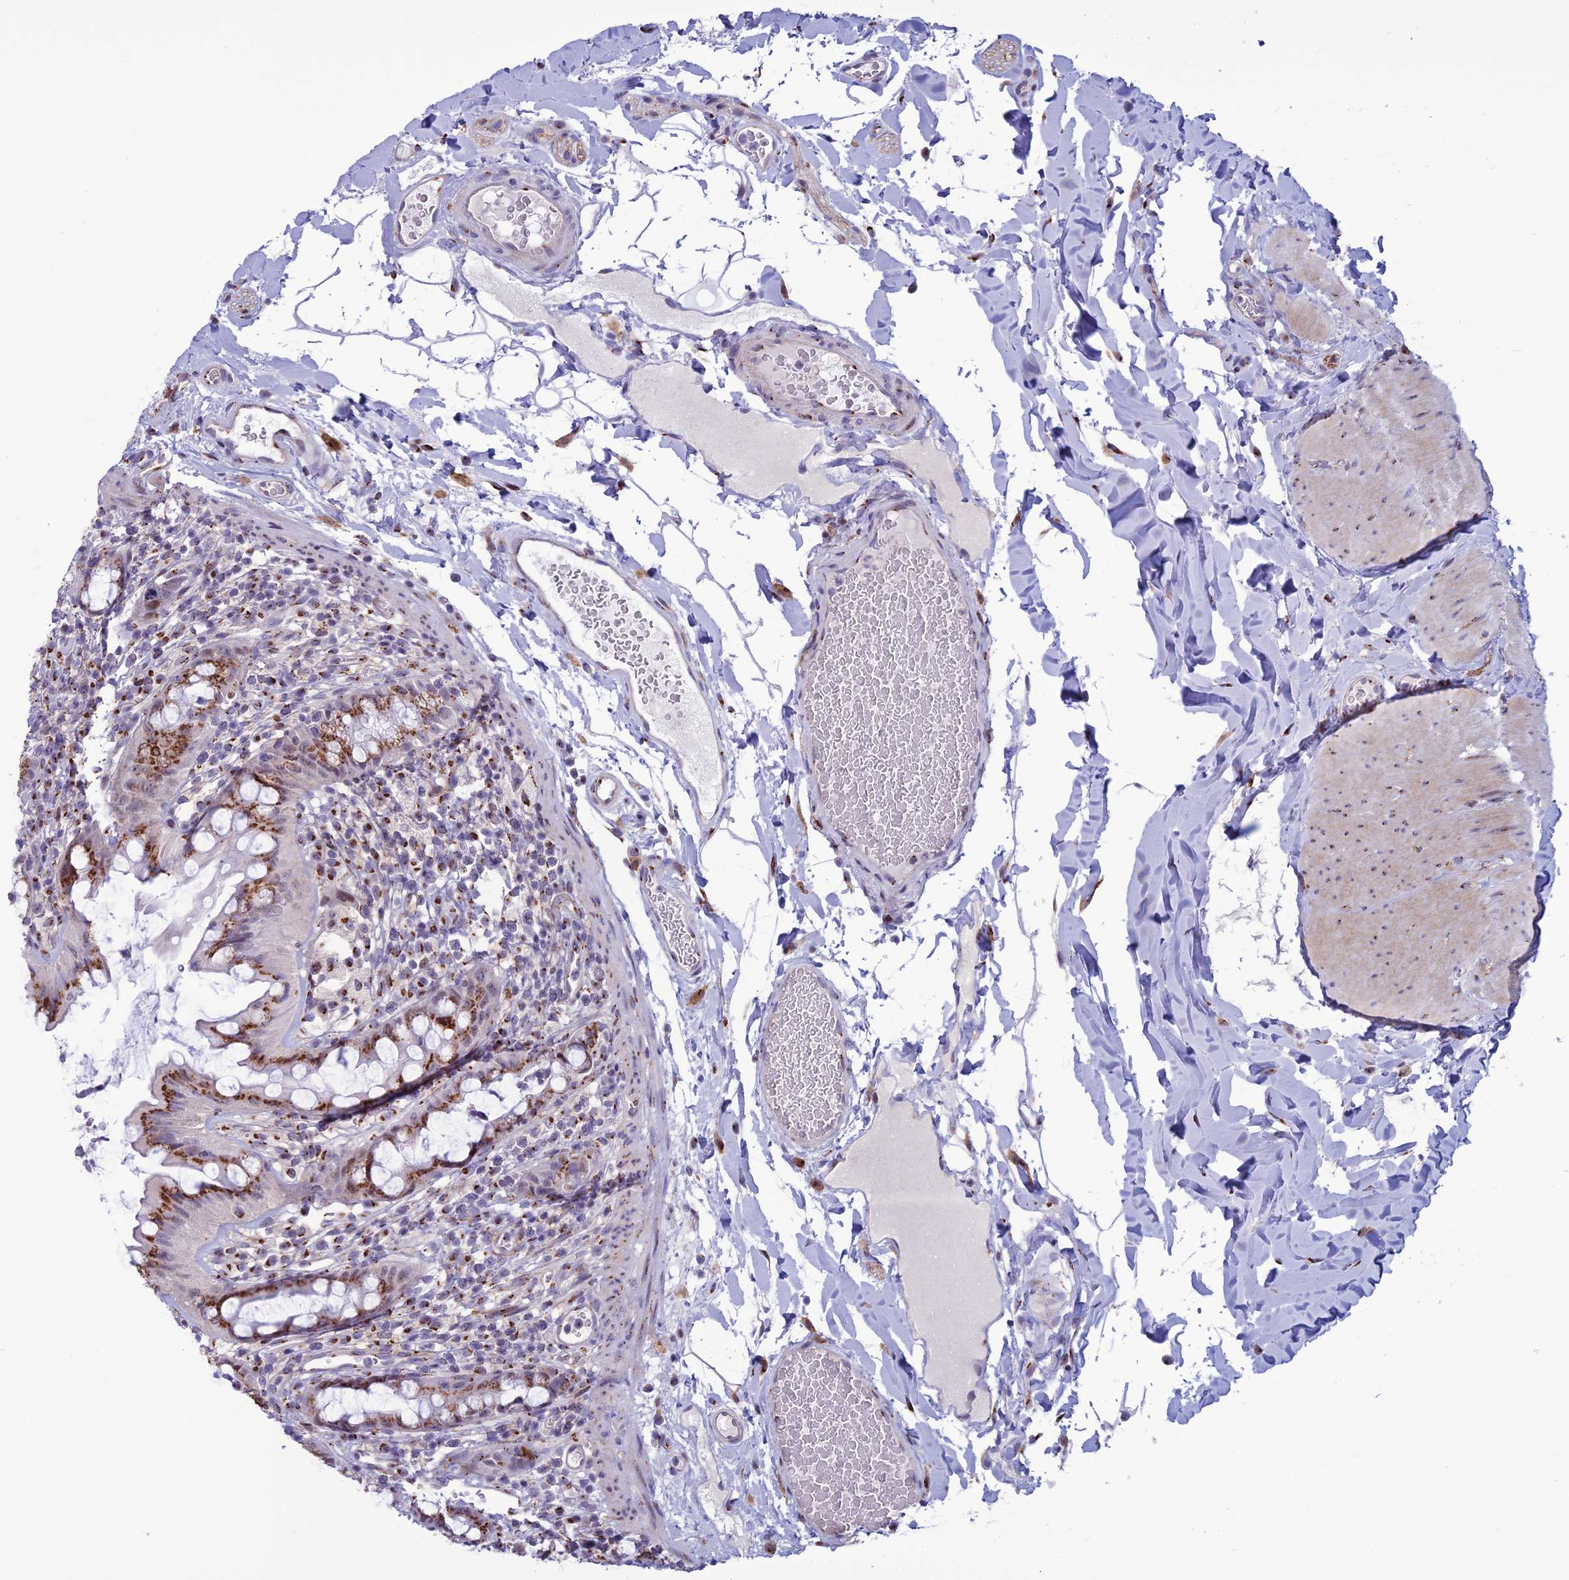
{"staining": {"intensity": "strong", "quantity": ">75%", "location": "cytoplasmic/membranous"}, "tissue": "rectum", "cell_type": "Glandular cells", "image_type": "normal", "snomed": [{"axis": "morphology", "description": "Normal tissue, NOS"}, {"axis": "topography", "description": "Rectum"}], "caption": "This image exhibits IHC staining of benign rectum, with high strong cytoplasmic/membranous expression in about >75% of glandular cells.", "gene": "PLEKHA4", "patient": {"sex": "female", "age": 57}}